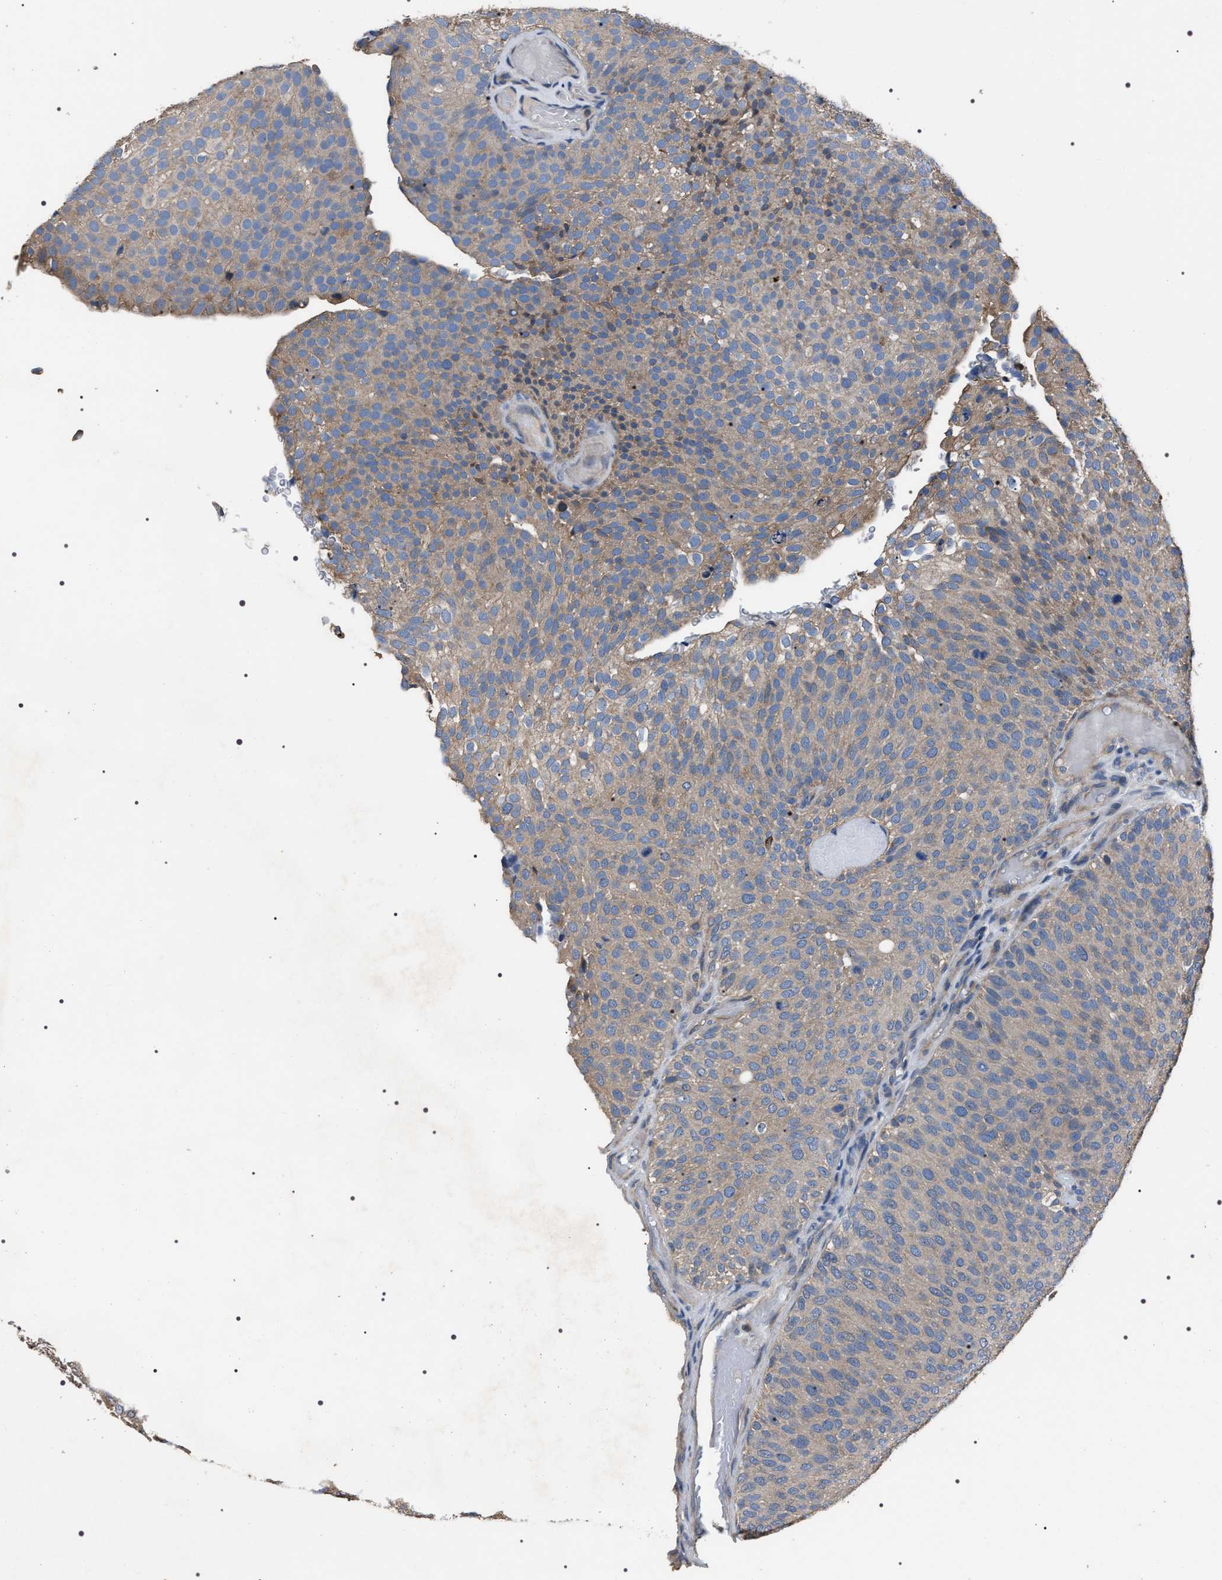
{"staining": {"intensity": "weak", "quantity": ">75%", "location": "cytoplasmic/membranous"}, "tissue": "urothelial cancer", "cell_type": "Tumor cells", "image_type": "cancer", "snomed": [{"axis": "morphology", "description": "Urothelial carcinoma, Low grade"}, {"axis": "topography", "description": "Urinary bladder"}], "caption": "Human low-grade urothelial carcinoma stained for a protein (brown) displays weak cytoplasmic/membranous positive positivity in about >75% of tumor cells.", "gene": "TRIM54", "patient": {"sex": "male", "age": 78}}